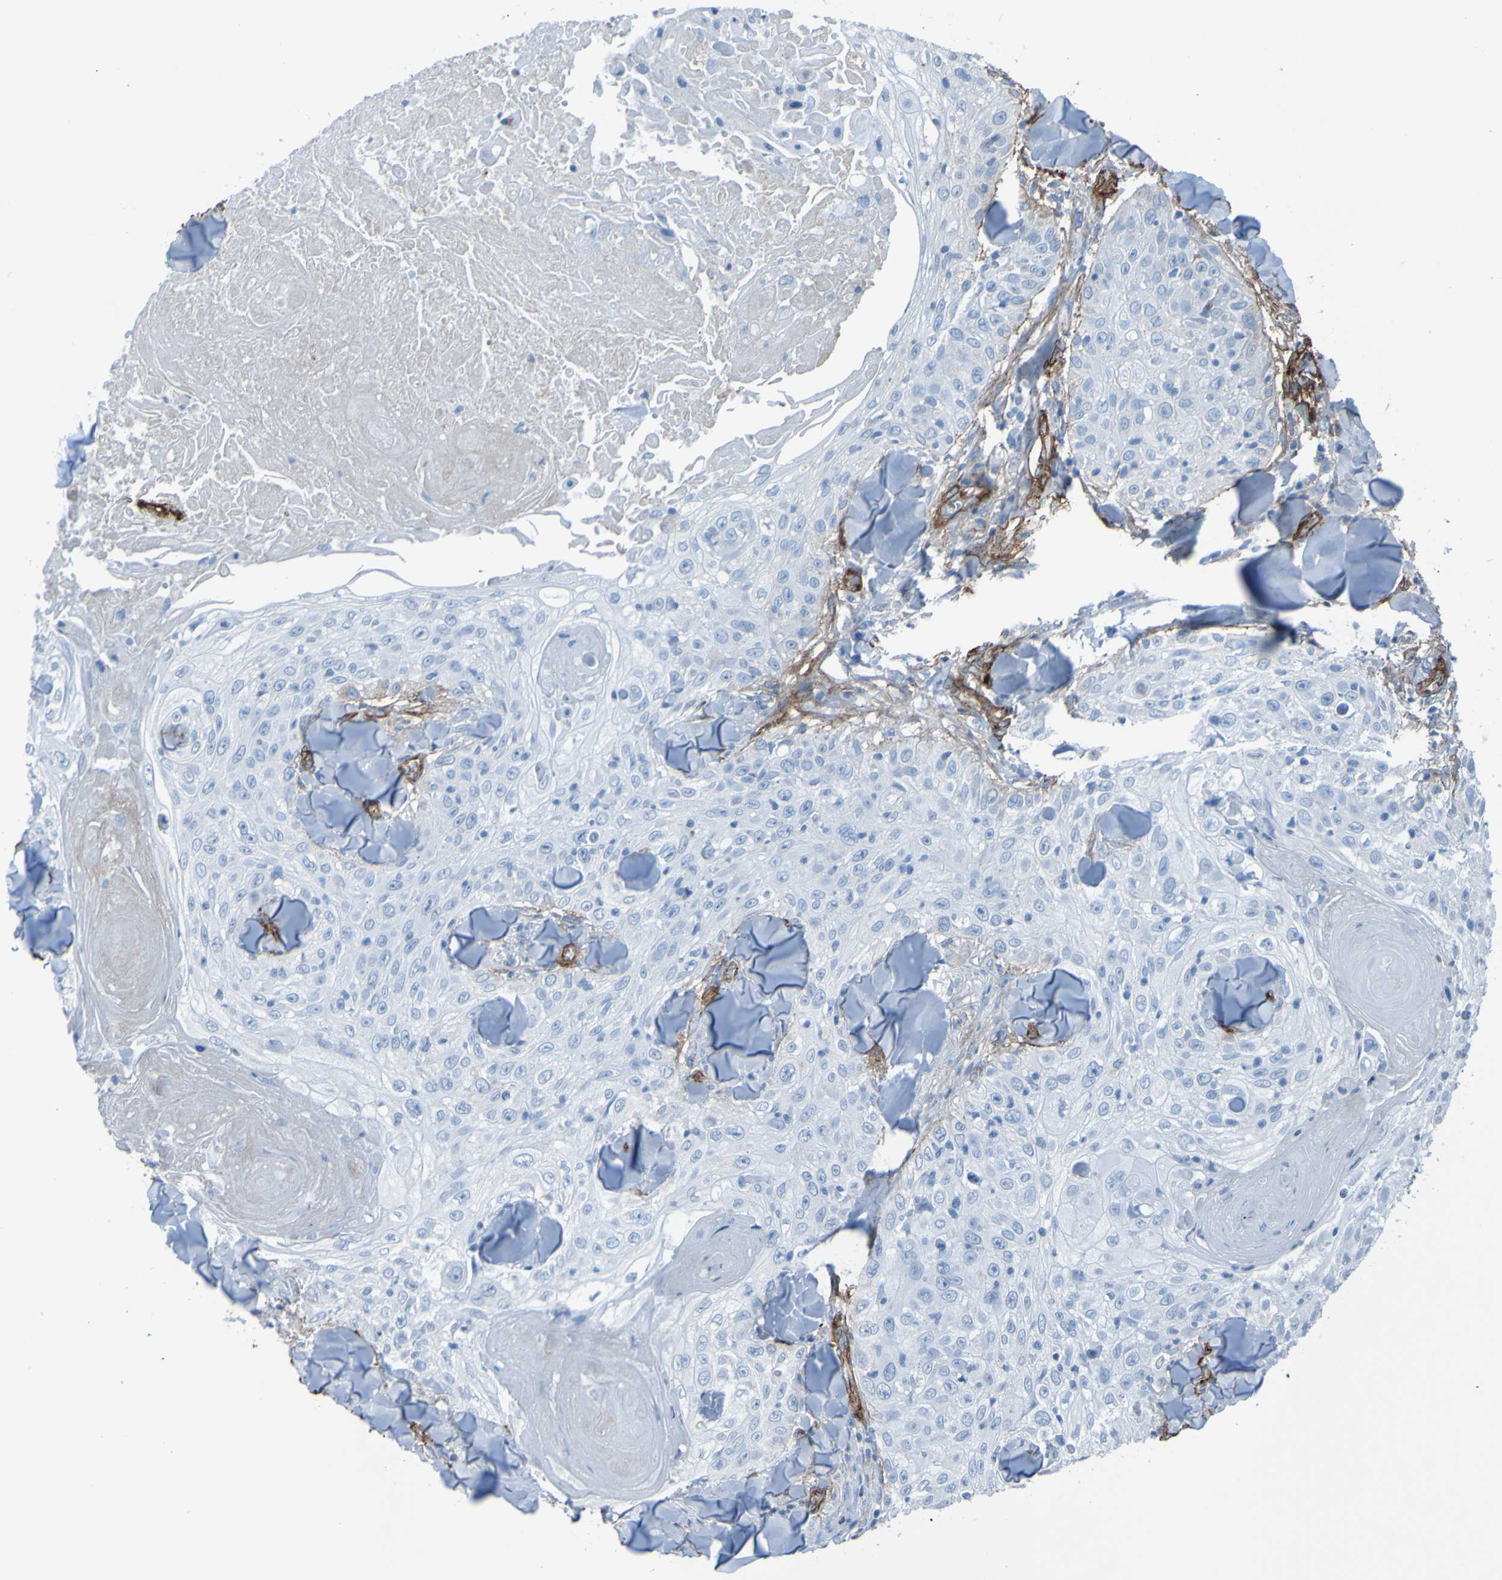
{"staining": {"intensity": "negative", "quantity": "none", "location": "none"}, "tissue": "skin cancer", "cell_type": "Tumor cells", "image_type": "cancer", "snomed": [{"axis": "morphology", "description": "Squamous cell carcinoma, NOS"}, {"axis": "topography", "description": "Skin"}], "caption": "High magnification brightfield microscopy of skin cancer stained with DAB (brown) and counterstained with hematoxylin (blue): tumor cells show no significant positivity.", "gene": "COL4A2", "patient": {"sex": "male", "age": 86}}